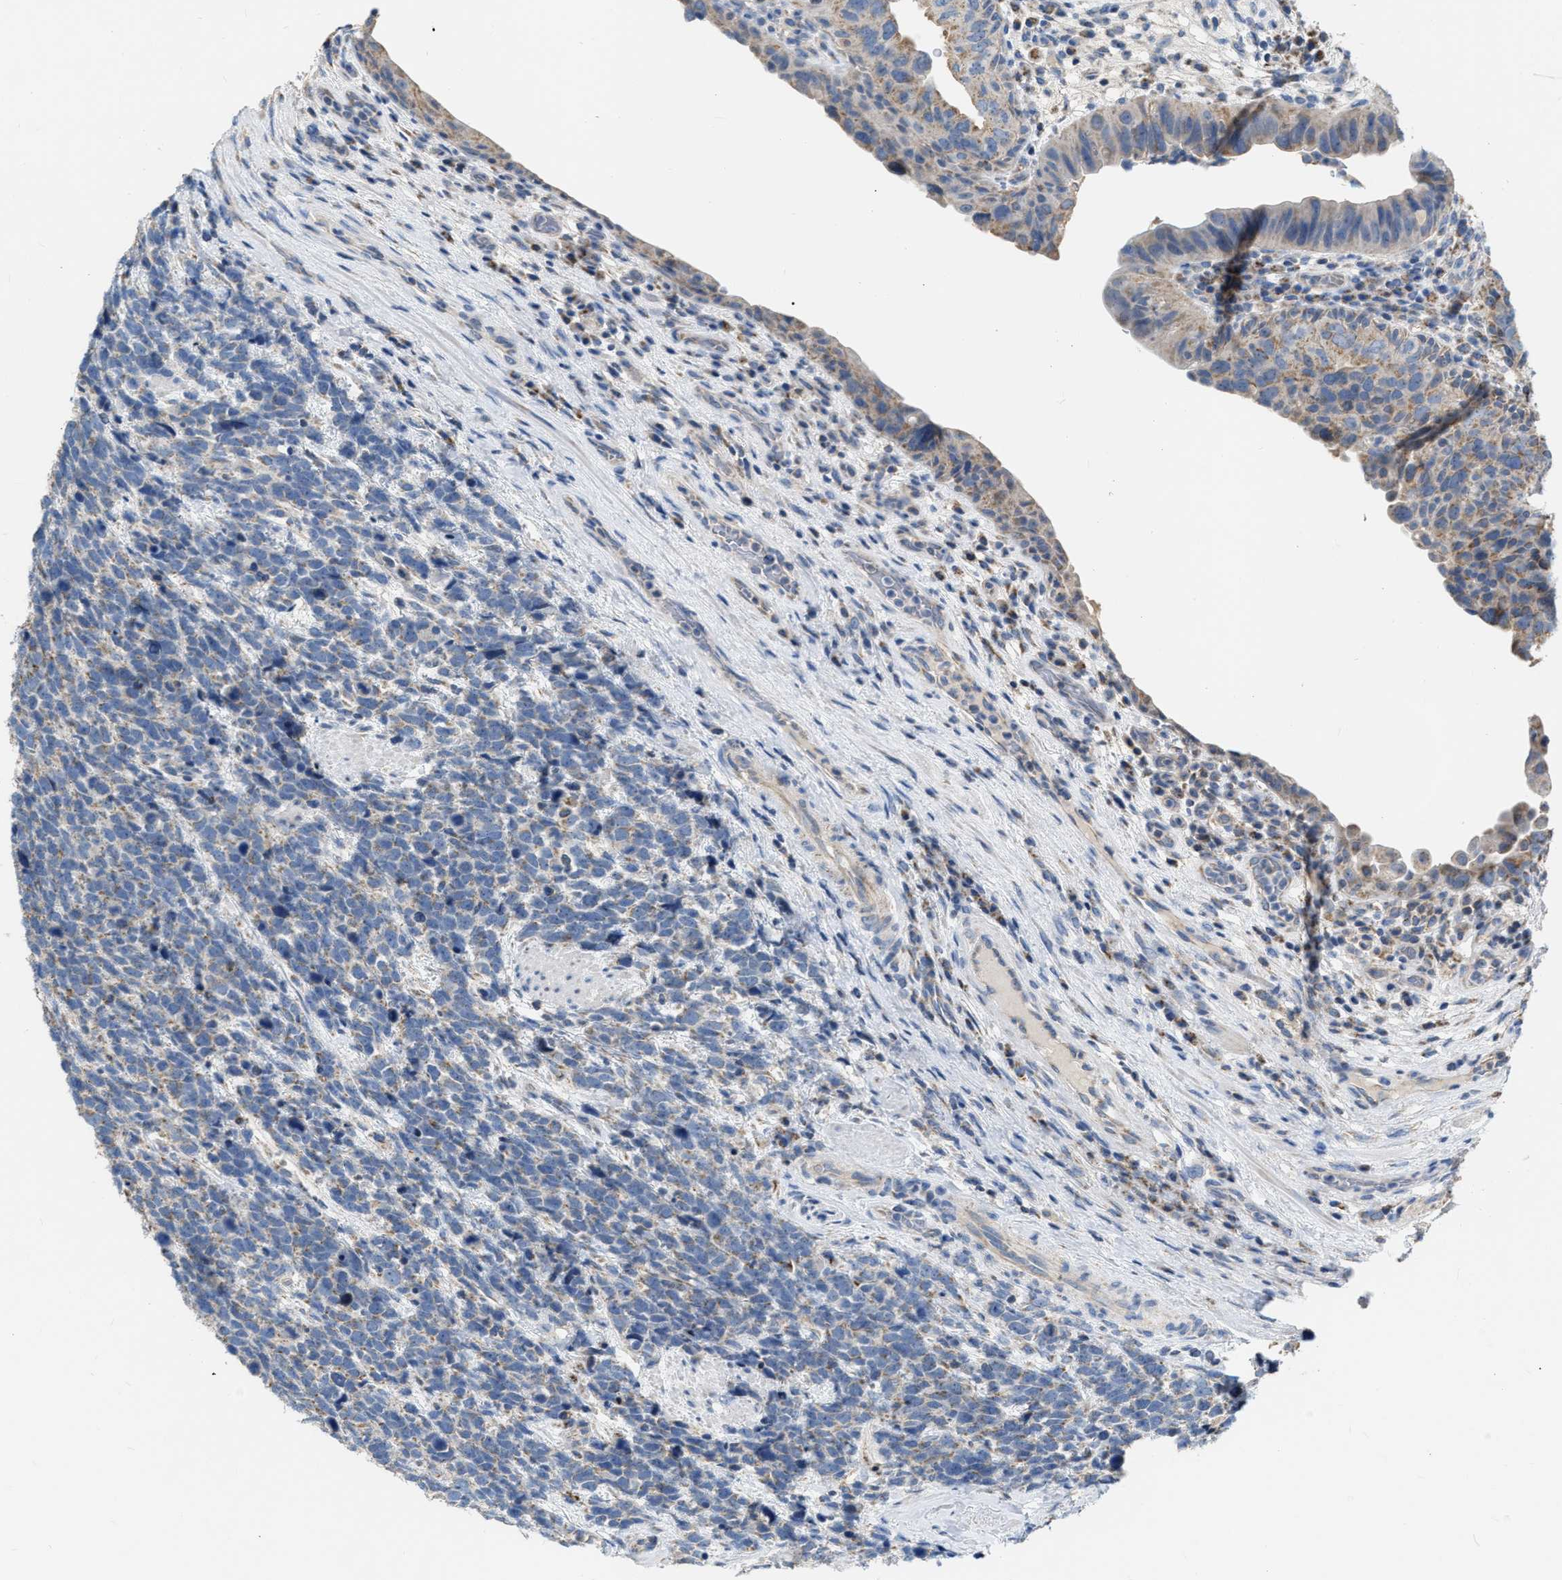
{"staining": {"intensity": "negative", "quantity": "none", "location": "none"}, "tissue": "urothelial cancer", "cell_type": "Tumor cells", "image_type": "cancer", "snomed": [{"axis": "morphology", "description": "Urothelial carcinoma, High grade"}, {"axis": "topography", "description": "Urinary bladder"}], "caption": "Immunohistochemistry (IHC) histopathology image of neoplastic tissue: human high-grade urothelial carcinoma stained with DAB displays no significant protein staining in tumor cells.", "gene": "DDX56", "patient": {"sex": "female", "age": 82}}